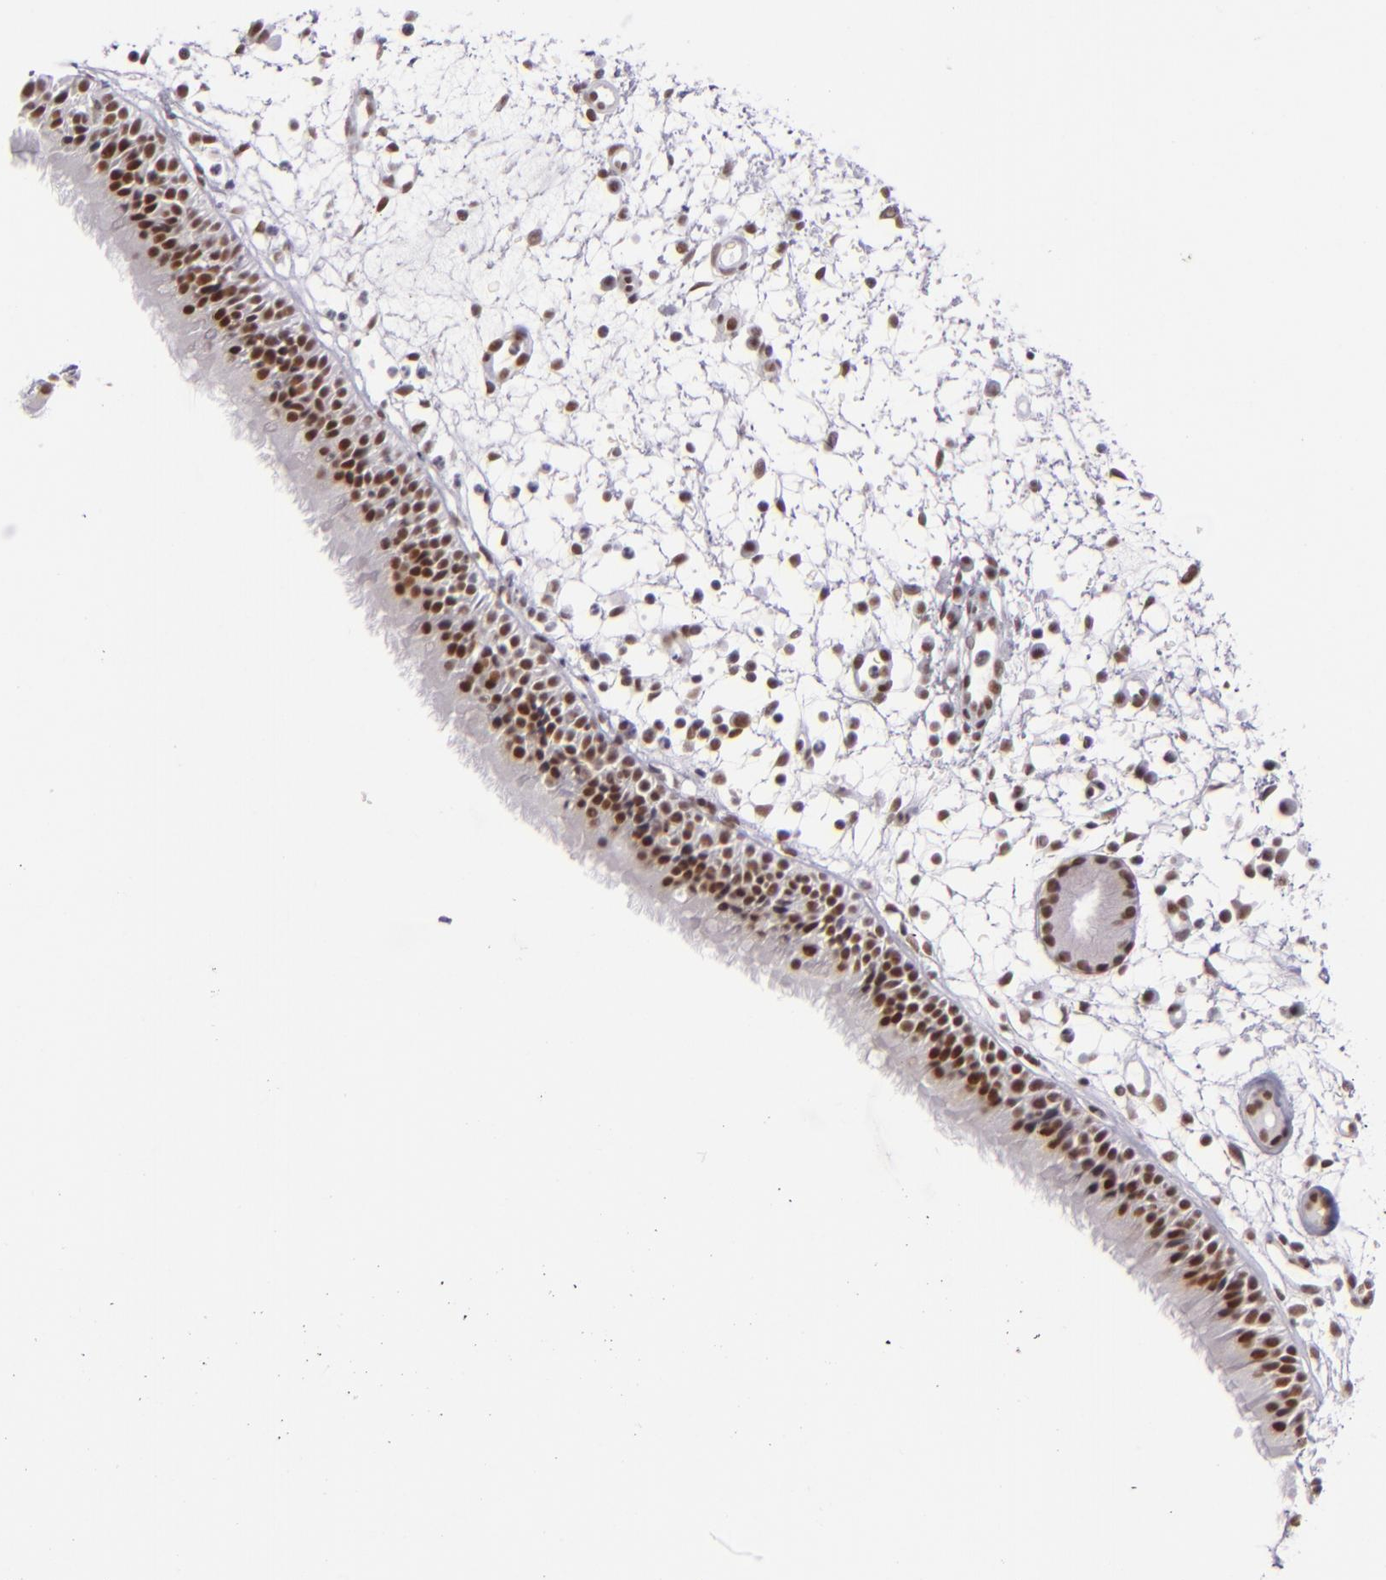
{"staining": {"intensity": "strong", "quantity": ">75%", "location": "nuclear"}, "tissue": "nasopharynx", "cell_type": "Respiratory epithelial cells", "image_type": "normal", "snomed": [{"axis": "morphology", "description": "Normal tissue, NOS"}, {"axis": "morphology", "description": "Inflammation, NOS"}, {"axis": "morphology", "description": "Malignant melanoma, Metastatic site"}, {"axis": "topography", "description": "Nasopharynx"}], "caption": "Protein staining of benign nasopharynx shows strong nuclear positivity in about >75% of respiratory epithelial cells.", "gene": "BRD8", "patient": {"sex": "female", "age": 55}}